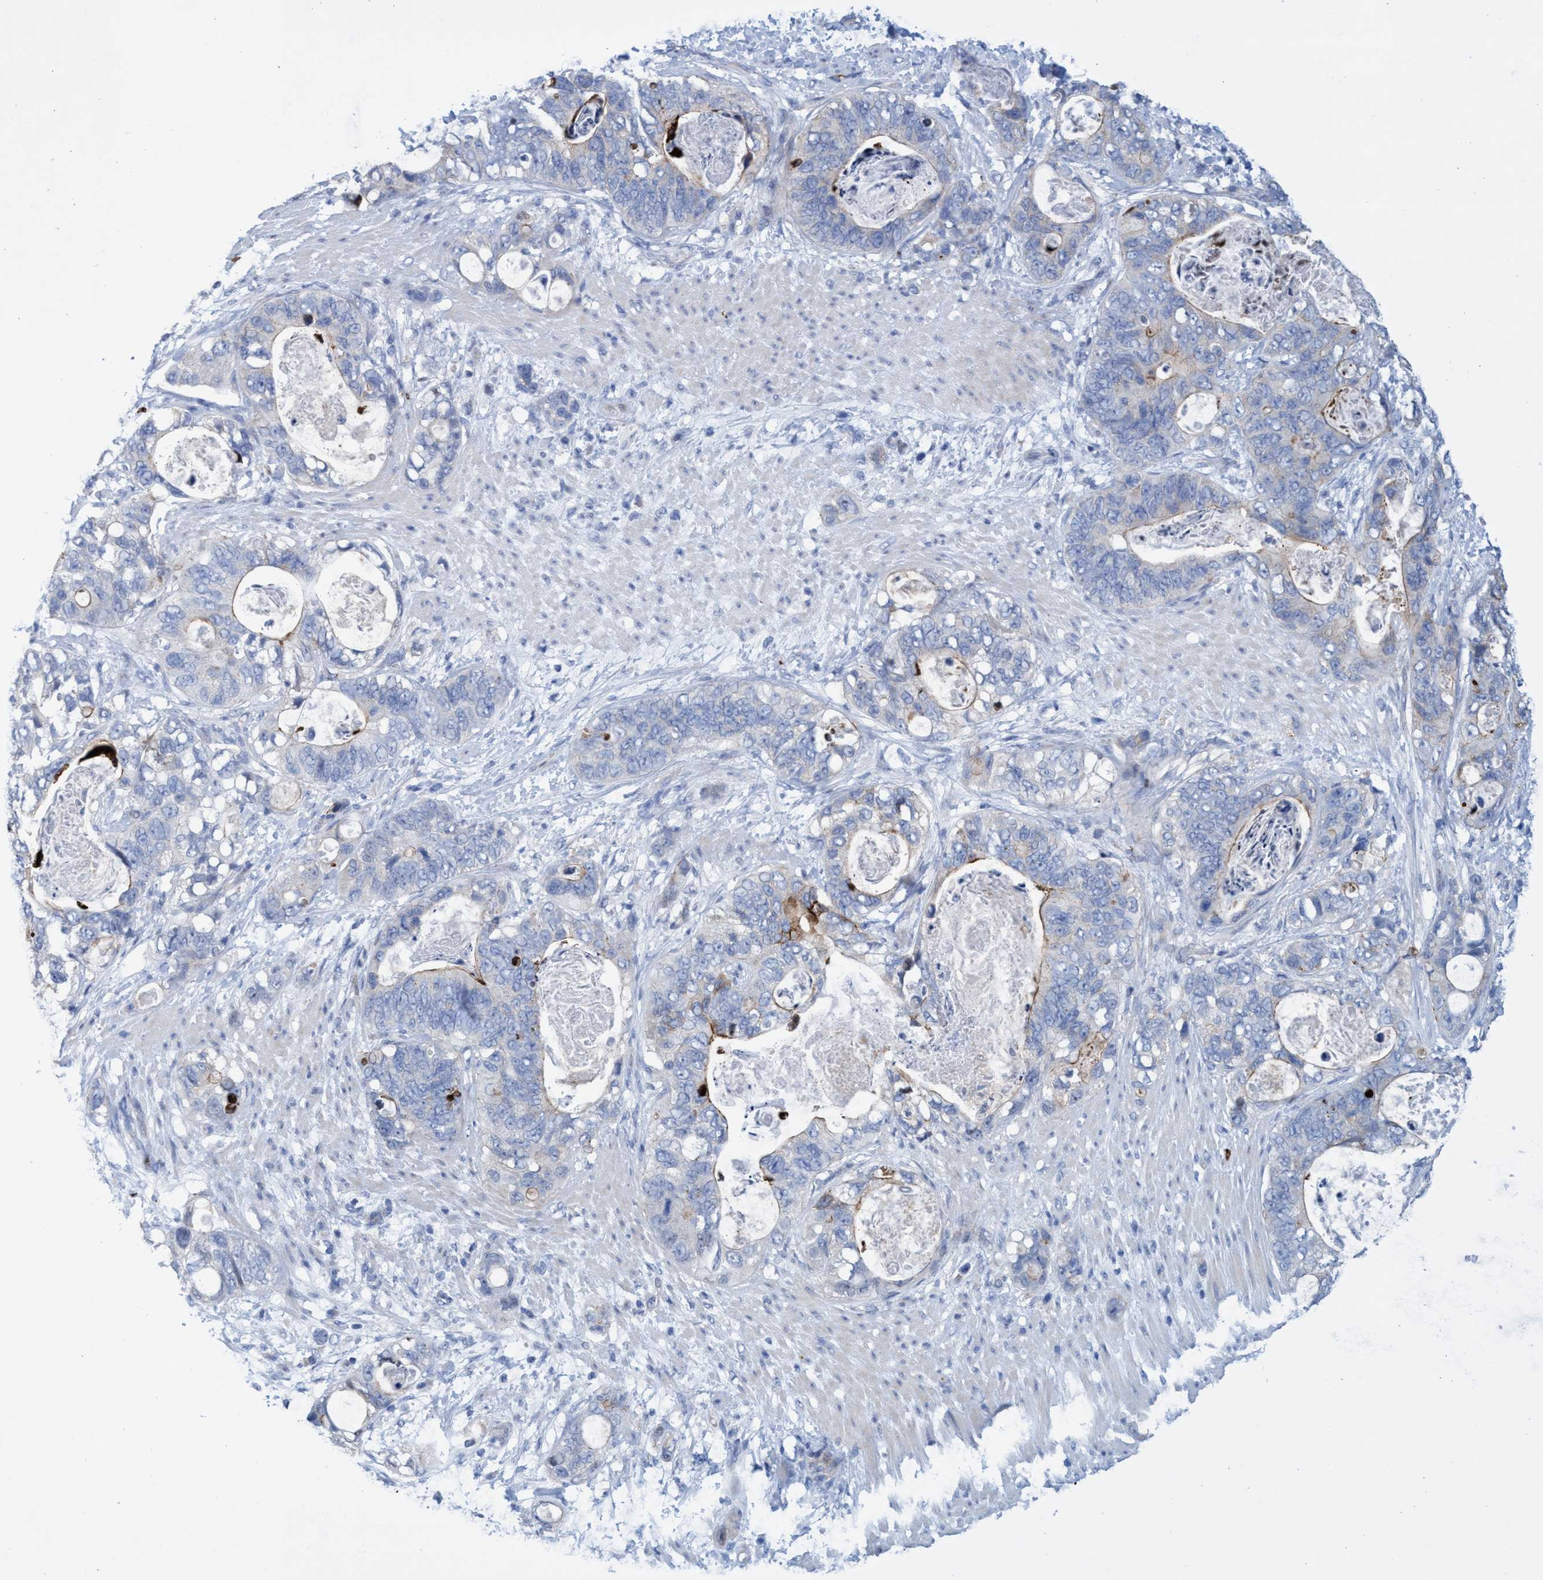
{"staining": {"intensity": "moderate", "quantity": "<25%", "location": "cytoplasmic/membranous"}, "tissue": "stomach cancer", "cell_type": "Tumor cells", "image_type": "cancer", "snomed": [{"axis": "morphology", "description": "Normal tissue, NOS"}, {"axis": "morphology", "description": "Adenocarcinoma, NOS"}, {"axis": "topography", "description": "Stomach"}], "caption": "Stomach cancer was stained to show a protein in brown. There is low levels of moderate cytoplasmic/membranous expression in approximately <25% of tumor cells. Using DAB (3,3'-diaminobenzidine) (brown) and hematoxylin (blue) stains, captured at high magnification using brightfield microscopy.", "gene": "R3HCC1", "patient": {"sex": "female", "age": 89}}